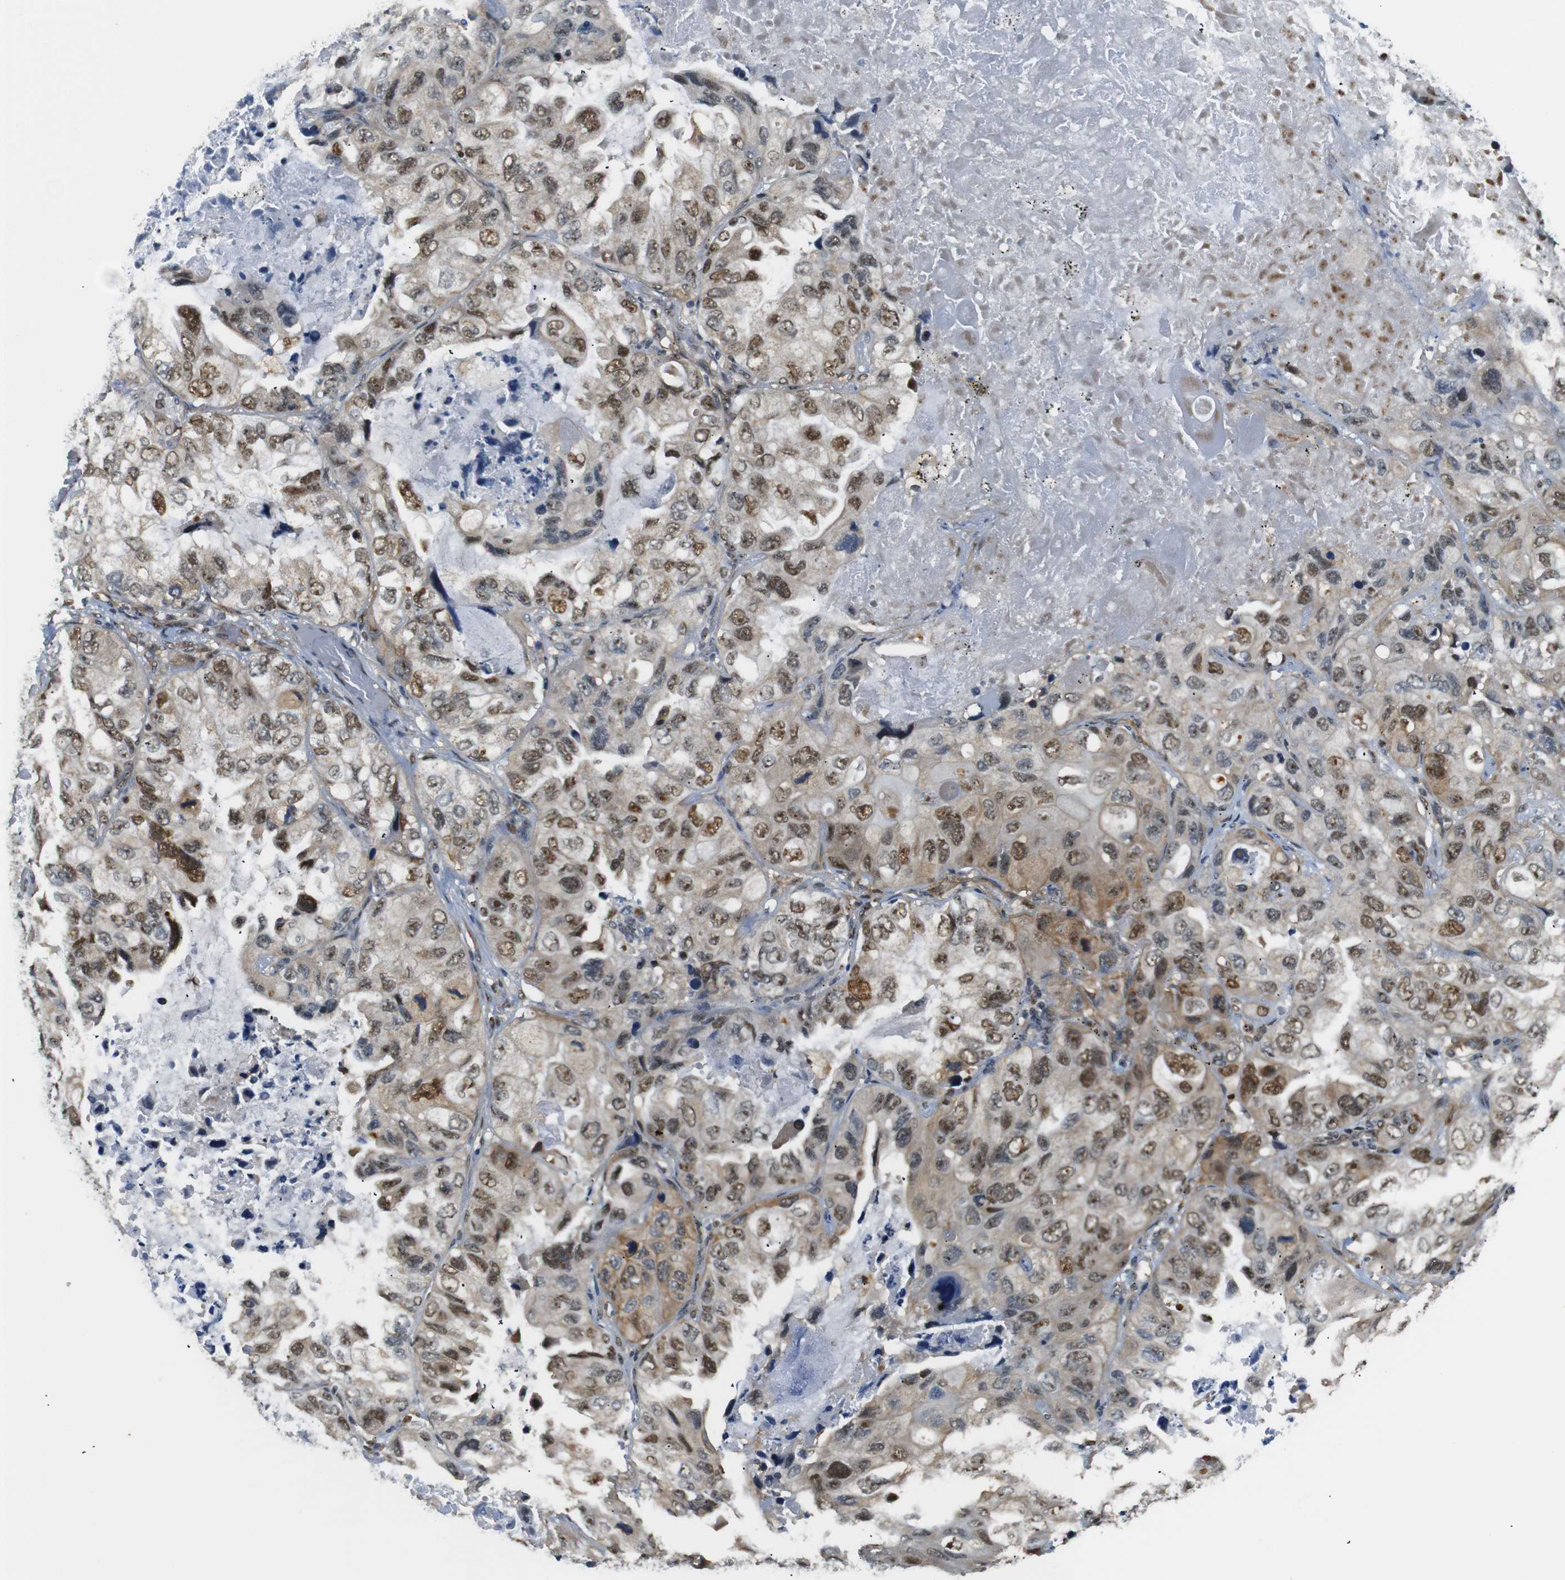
{"staining": {"intensity": "strong", "quantity": "25%-75%", "location": "cytoplasmic/membranous,nuclear"}, "tissue": "lung cancer", "cell_type": "Tumor cells", "image_type": "cancer", "snomed": [{"axis": "morphology", "description": "Squamous cell carcinoma, NOS"}, {"axis": "topography", "description": "Lung"}], "caption": "Lung cancer (squamous cell carcinoma) stained for a protein demonstrates strong cytoplasmic/membranous and nuclear positivity in tumor cells.", "gene": "PARN", "patient": {"sex": "female", "age": 73}}